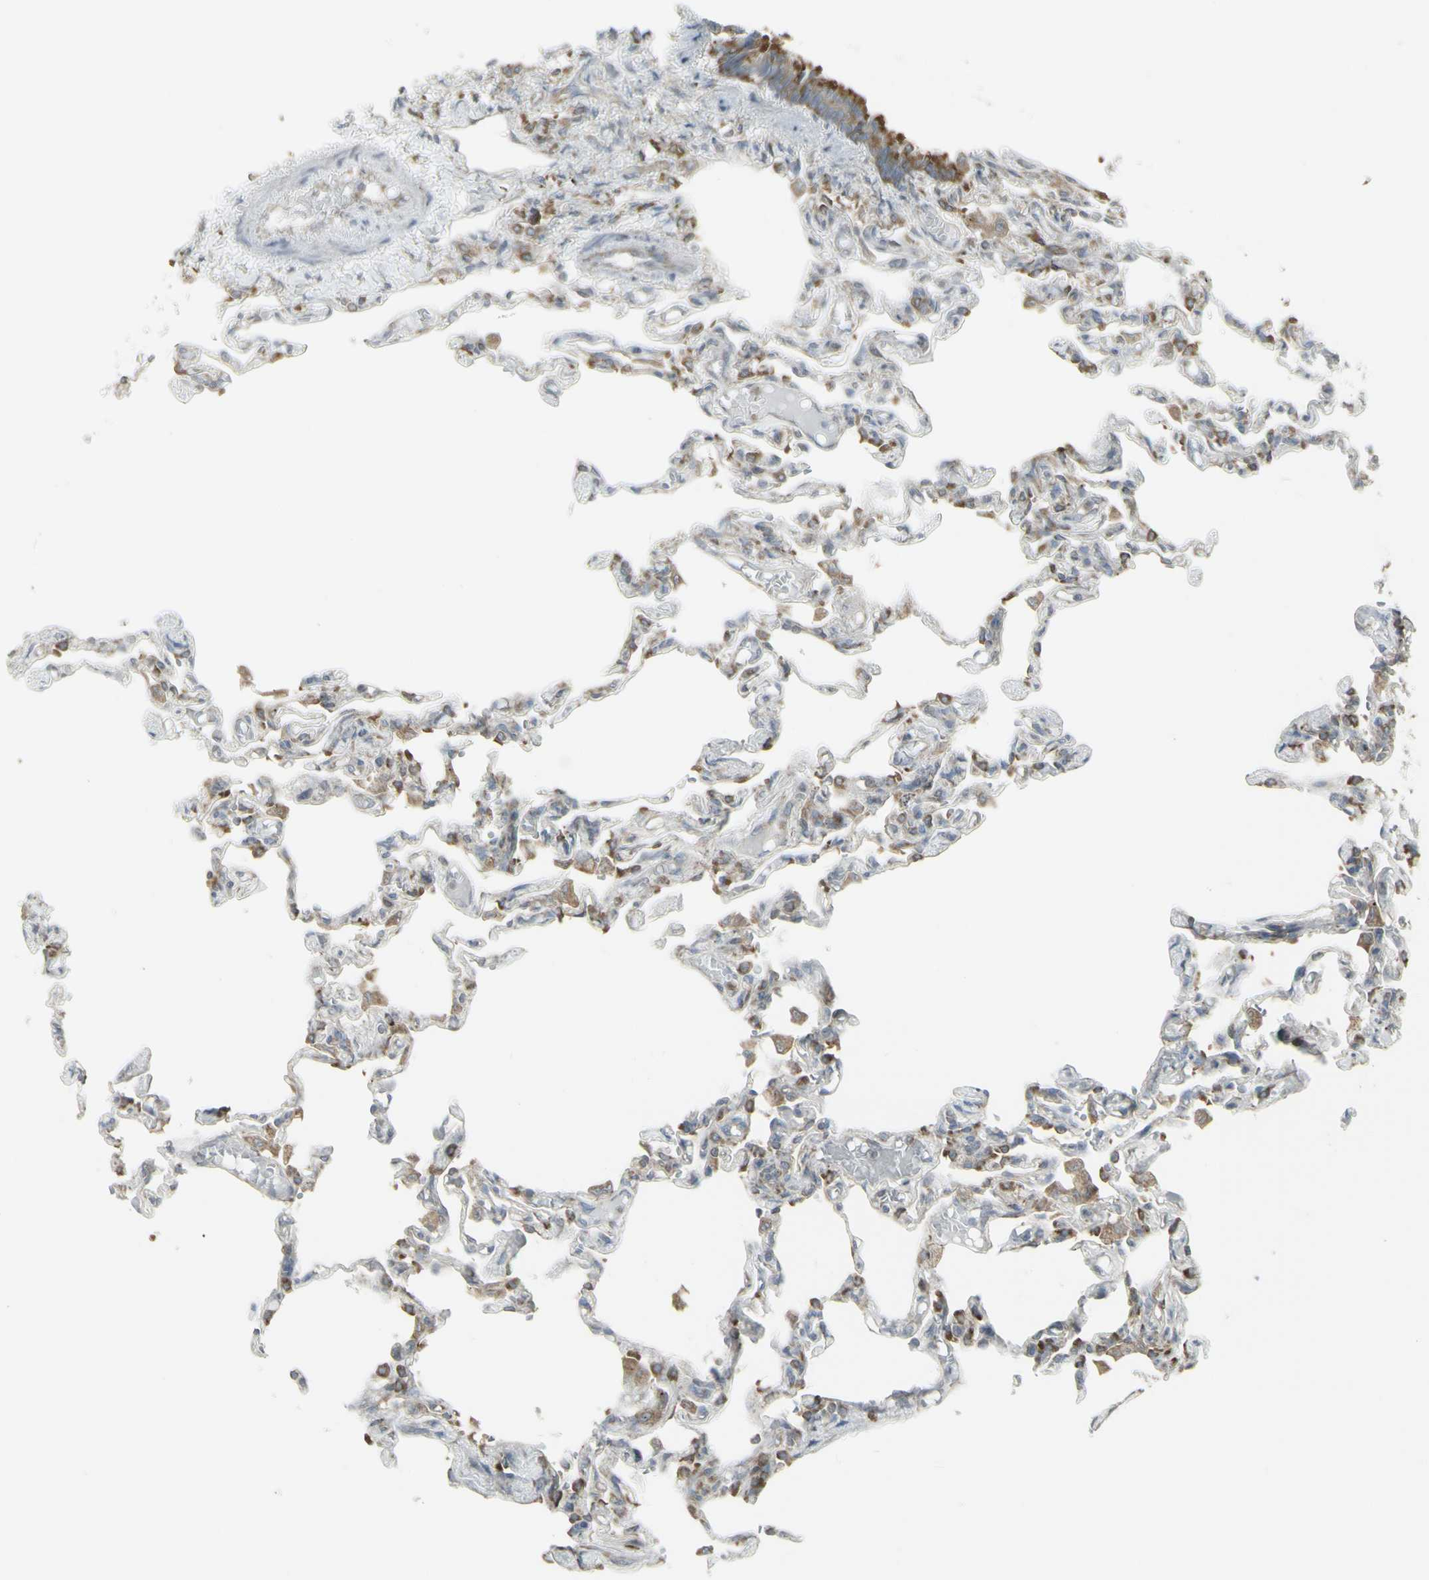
{"staining": {"intensity": "weak", "quantity": "25%-75%", "location": "cytoplasmic/membranous"}, "tissue": "lung", "cell_type": "Alveolar cells", "image_type": "normal", "snomed": [{"axis": "morphology", "description": "Normal tissue, NOS"}, {"axis": "topography", "description": "Lung"}], "caption": "Immunohistochemistry photomicrograph of unremarkable human lung stained for a protein (brown), which shows low levels of weak cytoplasmic/membranous staining in approximately 25%-75% of alveolar cells.", "gene": "FKBP3", "patient": {"sex": "male", "age": 21}}